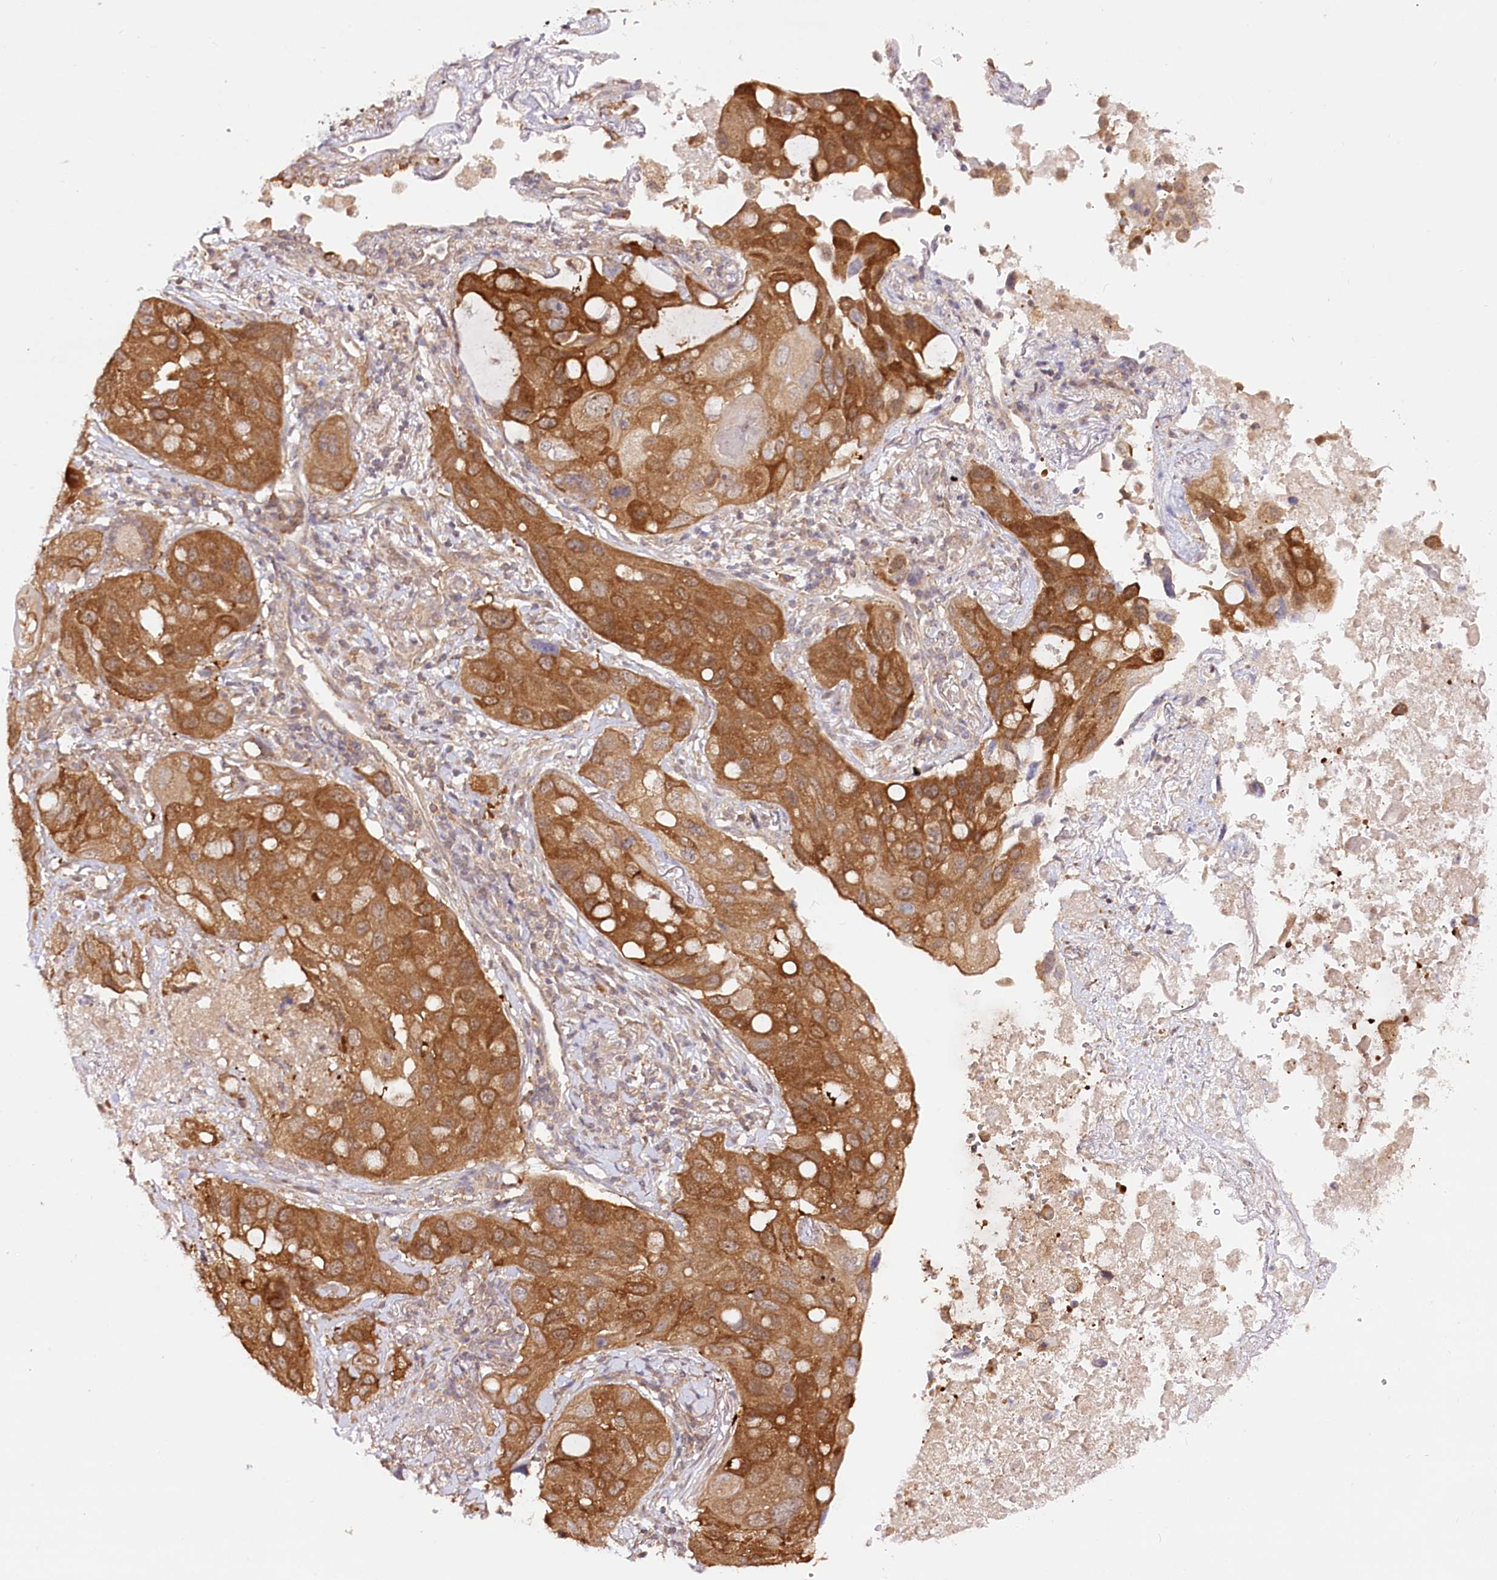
{"staining": {"intensity": "moderate", "quantity": ">75%", "location": "cytoplasmic/membranous"}, "tissue": "lung cancer", "cell_type": "Tumor cells", "image_type": "cancer", "snomed": [{"axis": "morphology", "description": "Squamous cell carcinoma, NOS"}, {"axis": "topography", "description": "Lung"}], "caption": "Human lung cancer stained with a brown dye shows moderate cytoplasmic/membranous positive expression in approximately >75% of tumor cells.", "gene": "INPP4B", "patient": {"sex": "female", "age": 73}}